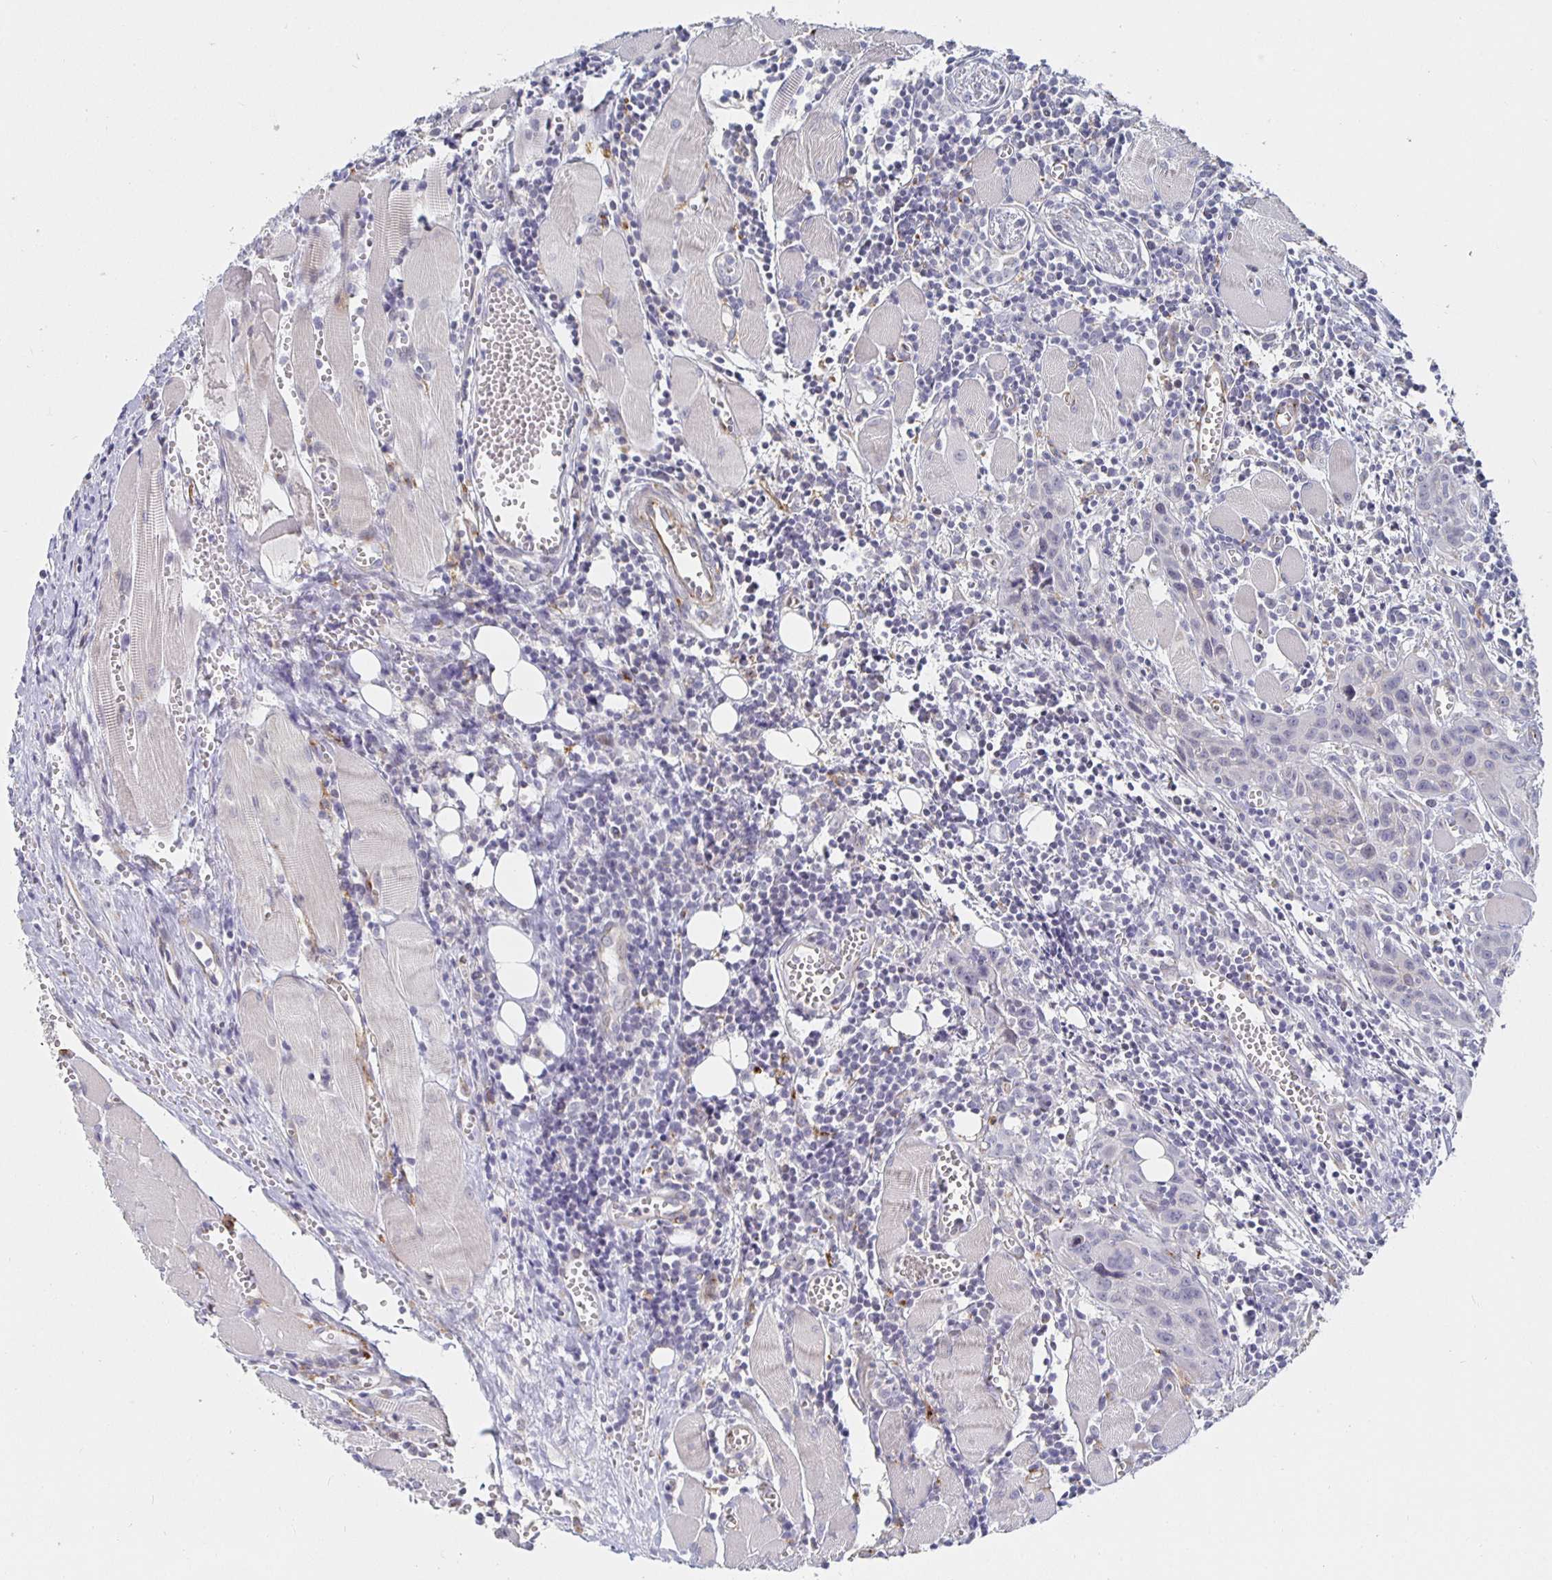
{"staining": {"intensity": "negative", "quantity": "none", "location": "none"}, "tissue": "head and neck cancer", "cell_type": "Tumor cells", "image_type": "cancer", "snomed": [{"axis": "morphology", "description": "Squamous cell carcinoma, NOS"}, {"axis": "topography", "description": "Oral tissue"}, {"axis": "topography", "description": "Head-Neck"}], "caption": "The histopathology image displays no staining of tumor cells in head and neck cancer (squamous cell carcinoma). (DAB immunohistochemistry (IHC), high magnification).", "gene": "S100G", "patient": {"sex": "male", "age": 58}}